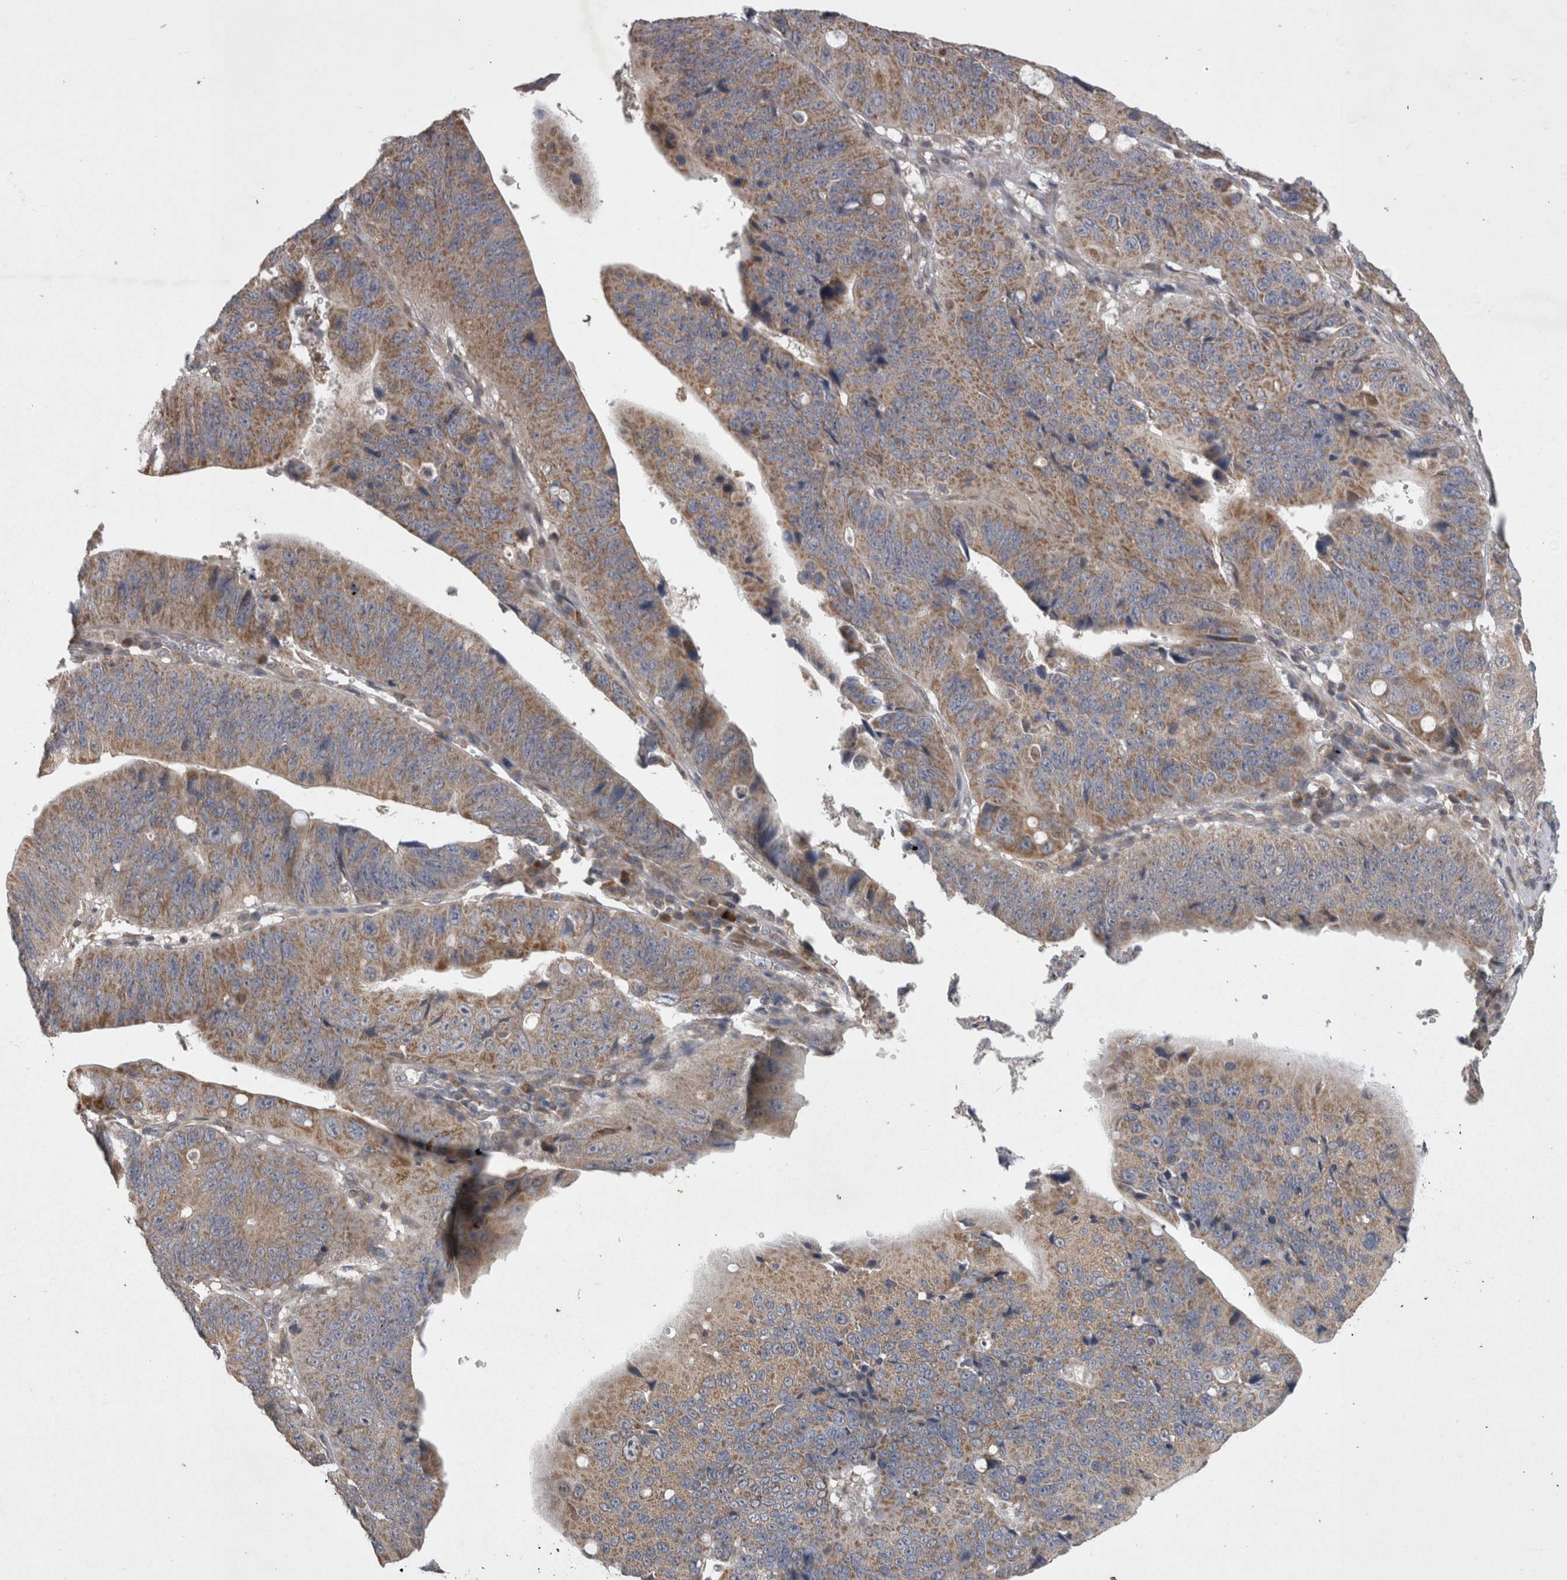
{"staining": {"intensity": "moderate", "quantity": "25%-75%", "location": "cytoplasmic/membranous"}, "tissue": "stomach cancer", "cell_type": "Tumor cells", "image_type": "cancer", "snomed": [{"axis": "morphology", "description": "Adenocarcinoma, NOS"}, {"axis": "topography", "description": "Stomach"}], "caption": "Immunohistochemical staining of human stomach cancer (adenocarcinoma) reveals moderate cytoplasmic/membranous protein staining in about 25%-75% of tumor cells. (DAB IHC with brightfield microscopy, high magnification).", "gene": "TSPOAP1", "patient": {"sex": "male", "age": 59}}